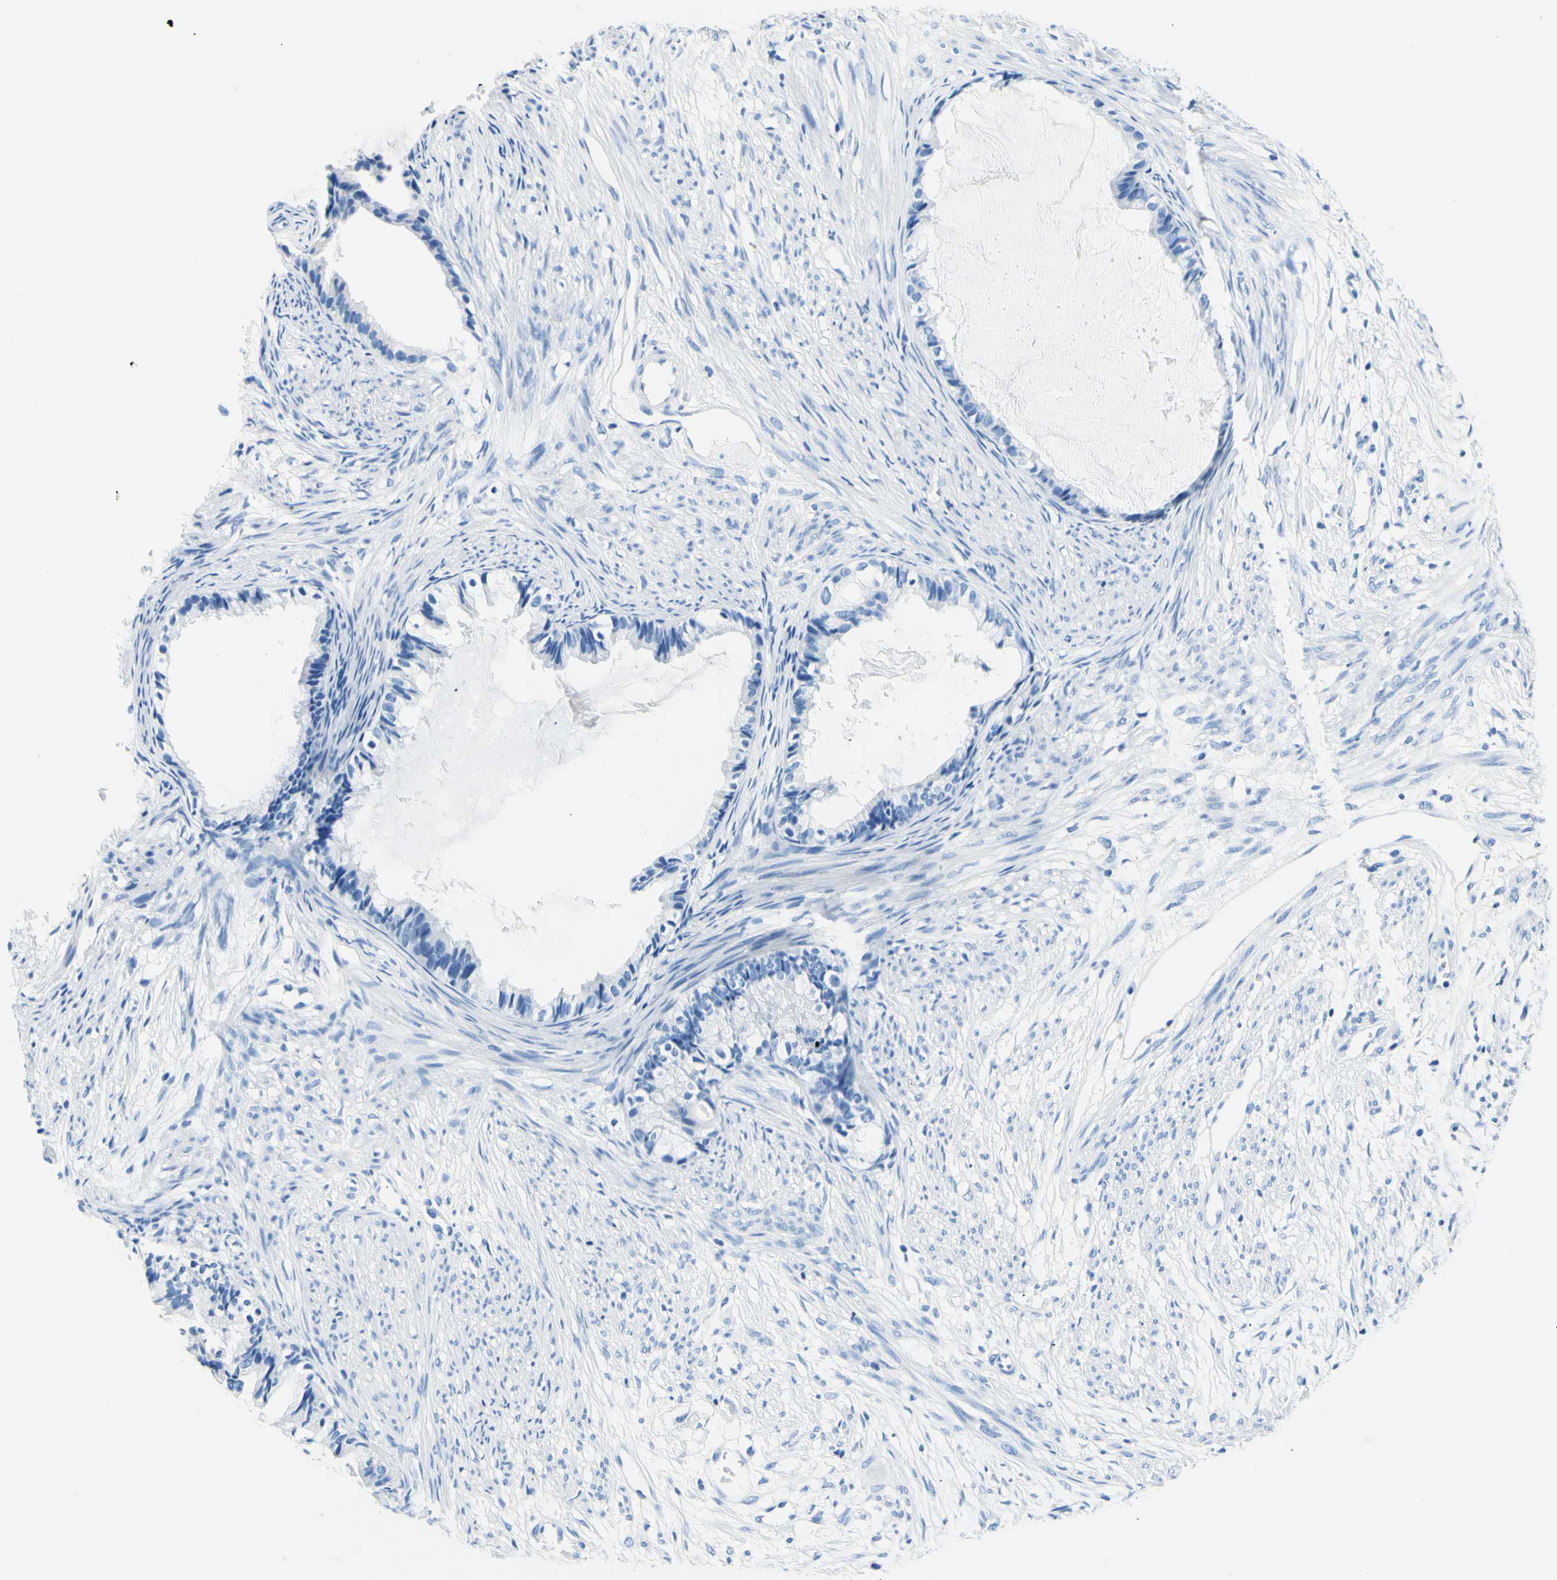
{"staining": {"intensity": "negative", "quantity": "none", "location": "none"}, "tissue": "cervical cancer", "cell_type": "Tumor cells", "image_type": "cancer", "snomed": [{"axis": "morphology", "description": "Normal tissue, NOS"}, {"axis": "morphology", "description": "Adenocarcinoma, NOS"}, {"axis": "topography", "description": "Cervix"}, {"axis": "topography", "description": "Endometrium"}], "caption": "High power microscopy histopathology image of an immunohistochemistry micrograph of cervical cancer (adenocarcinoma), revealing no significant staining in tumor cells.", "gene": "MYH2", "patient": {"sex": "female", "age": 86}}